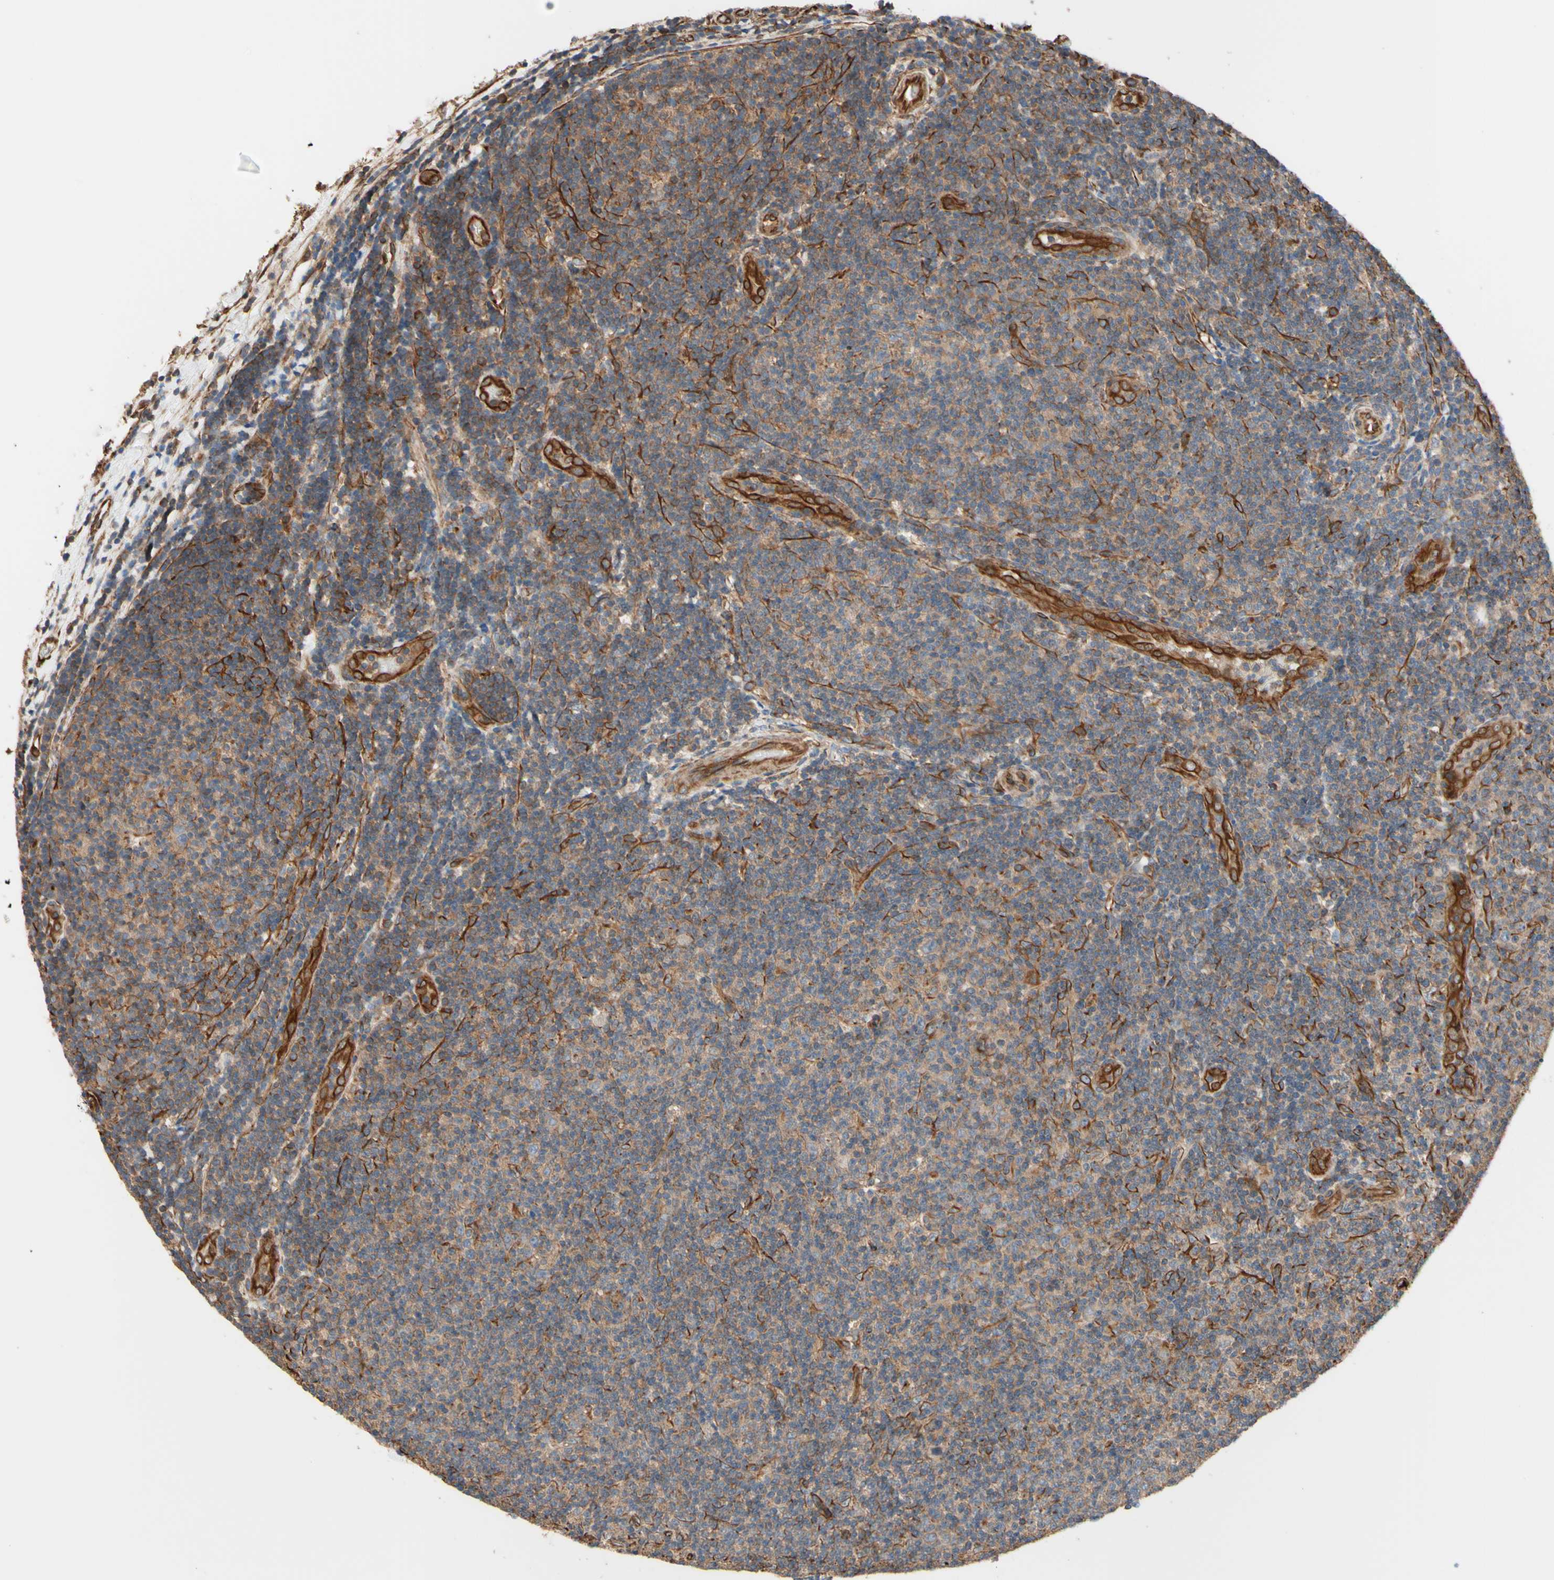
{"staining": {"intensity": "weak", "quantity": ">75%", "location": "cytoplasmic/membranous"}, "tissue": "lymphoma", "cell_type": "Tumor cells", "image_type": "cancer", "snomed": [{"axis": "morphology", "description": "Malignant lymphoma, non-Hodgkin's type, Low grade"}, {"axis": "topography", "description": "Lymph node"}], "caption": "Brown immunohistochemical staining in low-grade malignant lymphoma, non-Hodgkin's type reveals weak cytoplasmic/membranous expression in about >75% of tumor cells.", "gene": "TRAF2", "patient": {"sex": "male", "age": 83}}